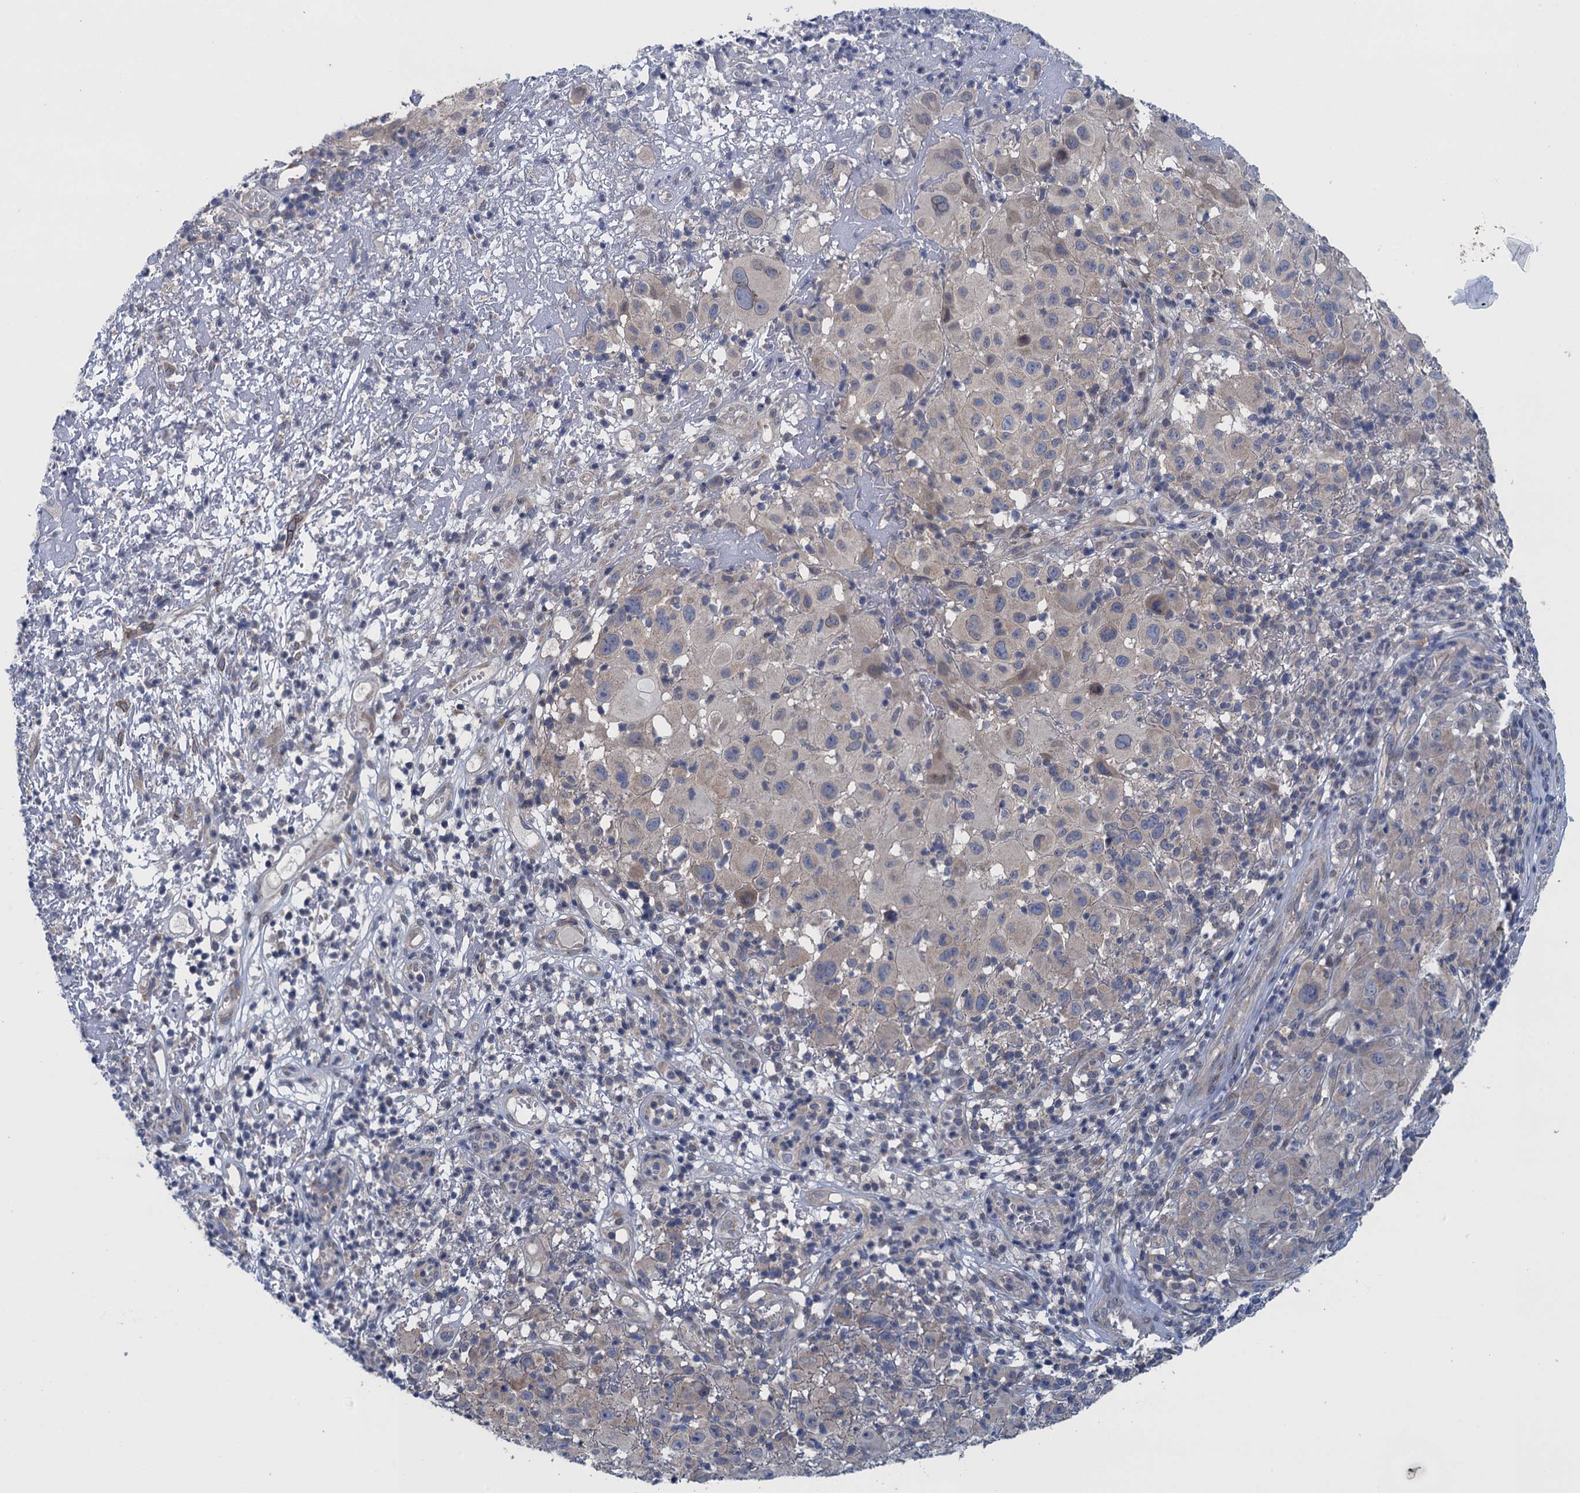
{"staining": {"intensity": "negative", "quantity": "none", "location": "none"}, "tissue": "melanoma", "cell_type": "Tumor cells", "image_type": "cancer", "snomed": [{"axis": "morphology", "description": "Malignant melanoma, NOS"}, {"axis": "topography", "description": "Skin"}], "caption": "Immunohistochemical staining of human melanoma exhibits no significant staining in tumor cells.", "gene": "CTU2", "patient": {"sex": "male", "age": 73}}